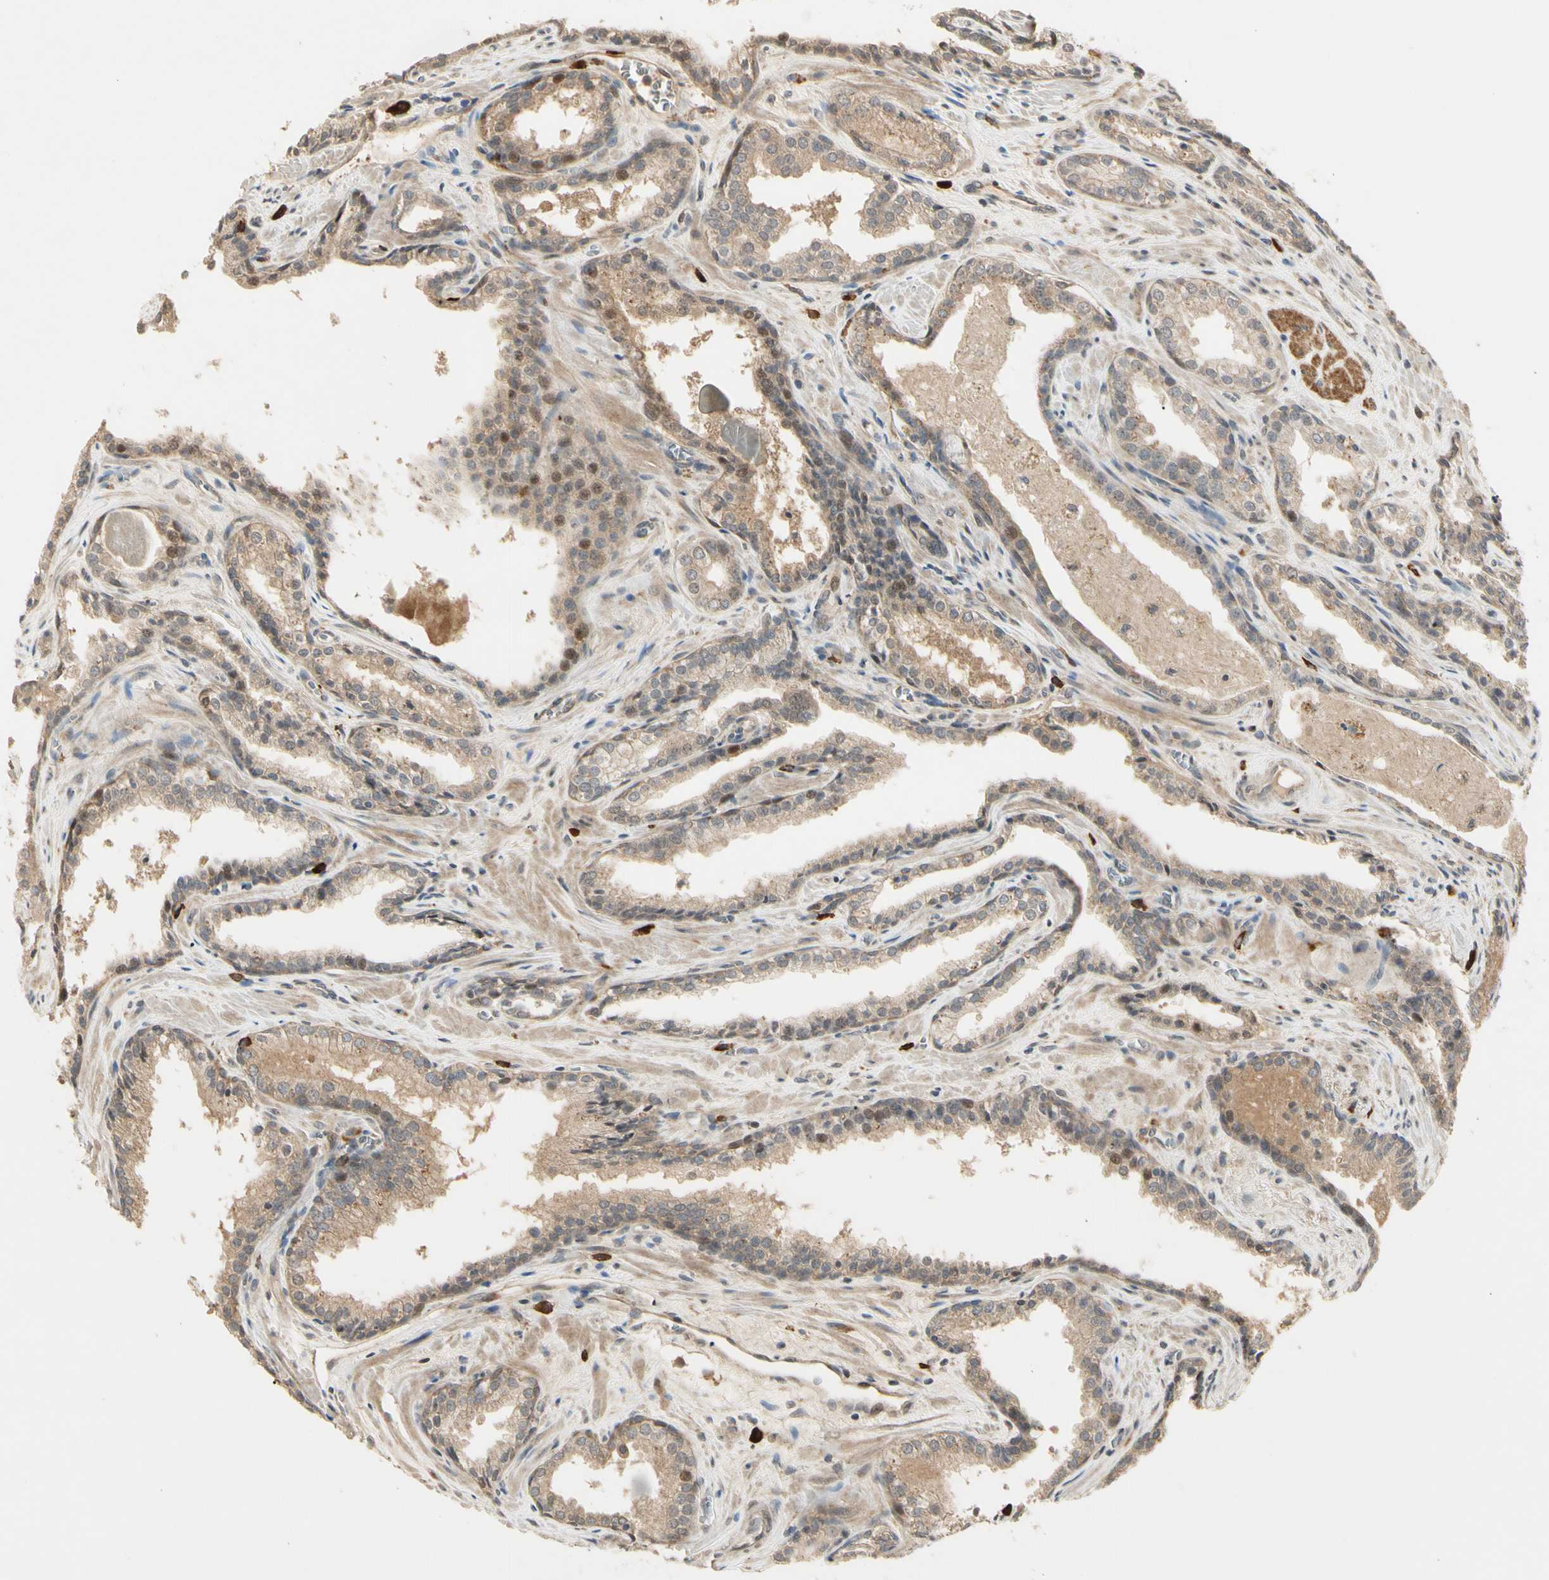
{"staining": {"intensity": "weak", "quantity": ">75%", "location": "cytoplasmic/membranous"}, "tissue": "prostate cancer", "cell_type": "Tumor cells", "image_type": "cancer", "snomed": [{"axis": "morphology", "description": "Adenocarcinoma, Low grade"}, {"axis": "topography", "description": "Prostate"}], "caption": "Prostate cancer stained with IHC demonstrates weak cytoplasmic/membranous staining in approximately >75% of tumor cells.", "gene": "ATG4C", "patient": {"sex": "male", "age": 60}}